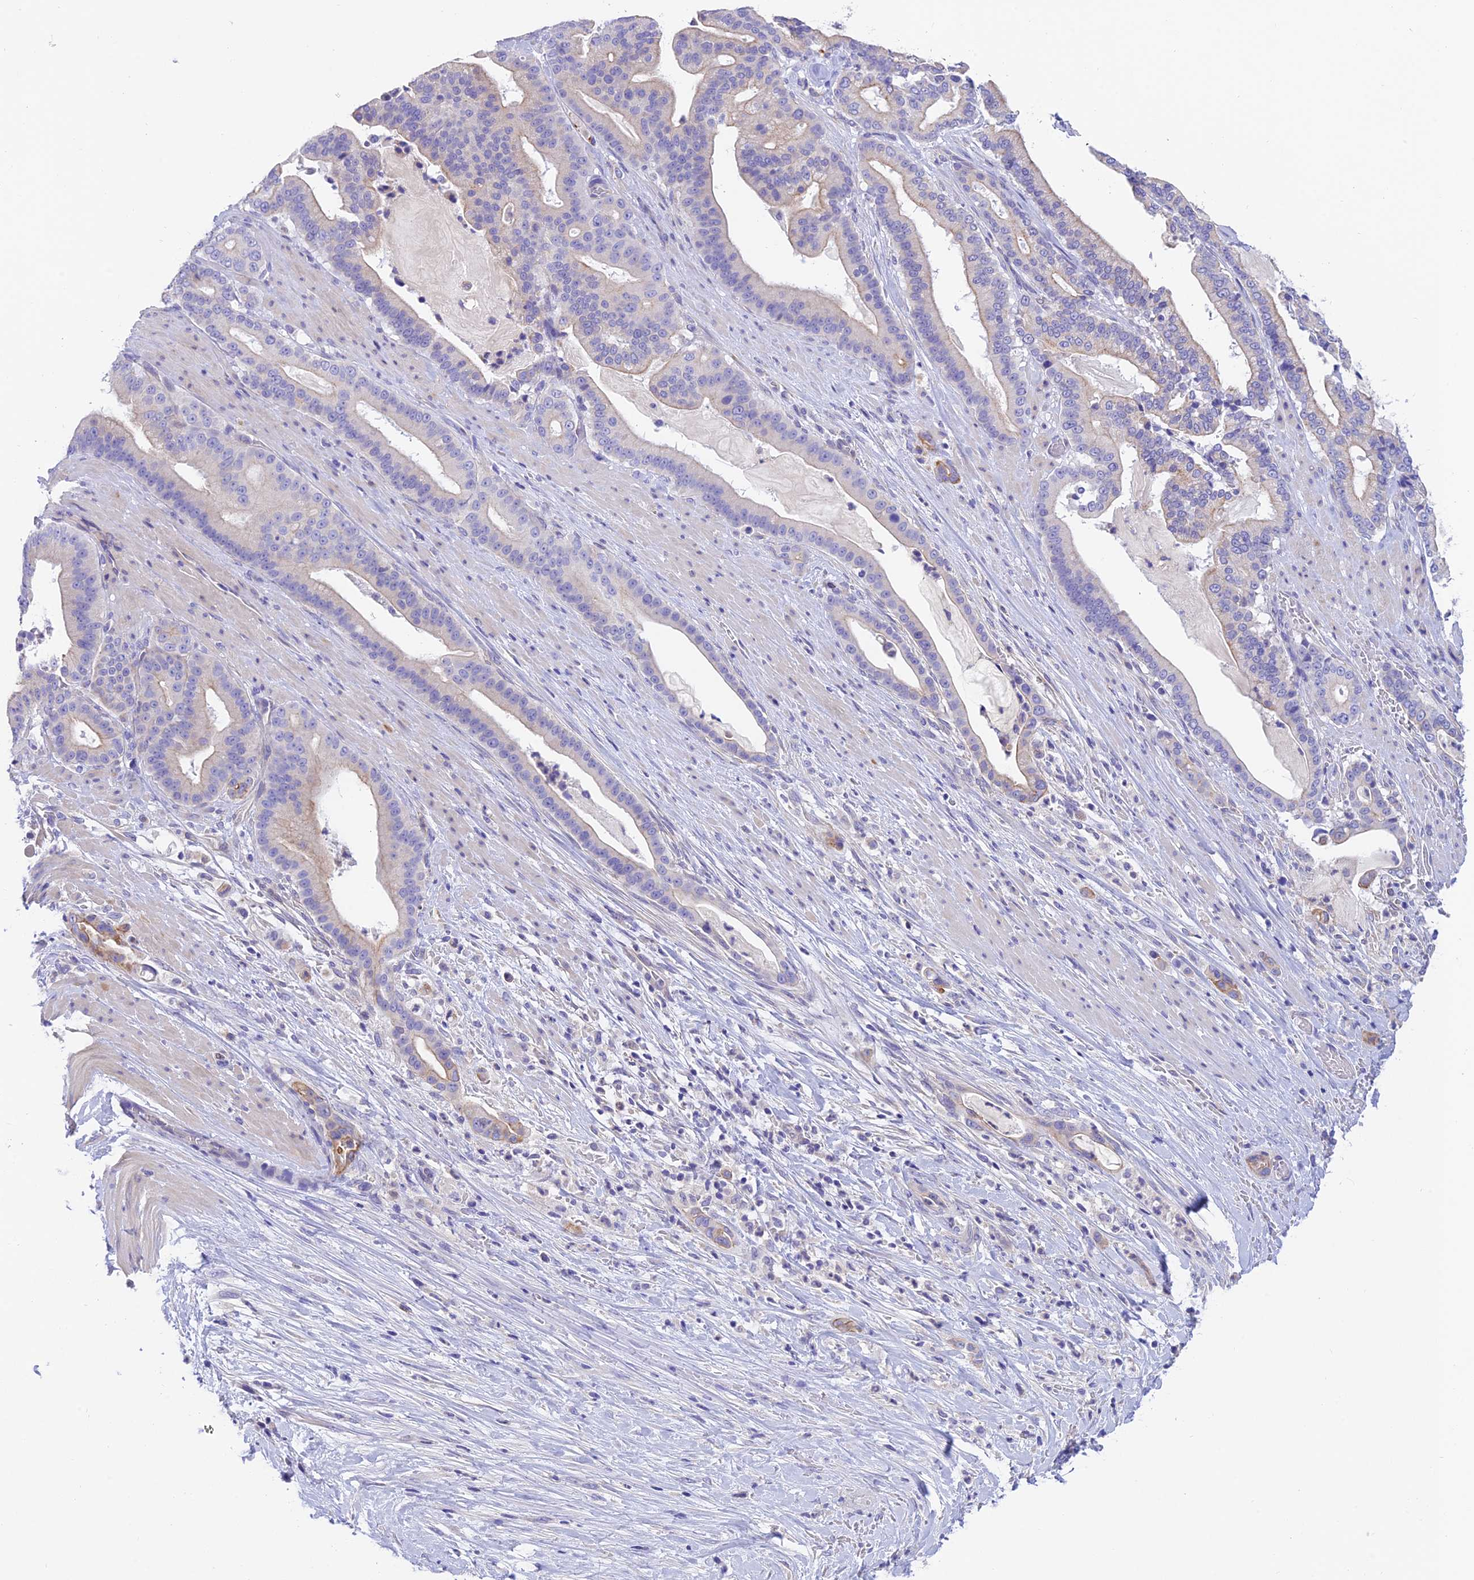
{"staining": {"intensity": "negative", "quantity": "none", "location": "none"}, "tissue": "pancreatic cancer", "cell_type": "Tumor cells", "image_type": "cancer", "snomed": [{"axis": "morphology", "description": "Adenocarcinoma, NOS"}, {"axis": "topography", "description": "Pancreas"}], "caption": "A high-resolution photomicrograph shows immunohistochemistry staining of adenocarcinoma (pancreatic), which shows no significant expression in tumor cells.", "gene": "C17orf67", "patient": {"sex": "male", "age": 63}}